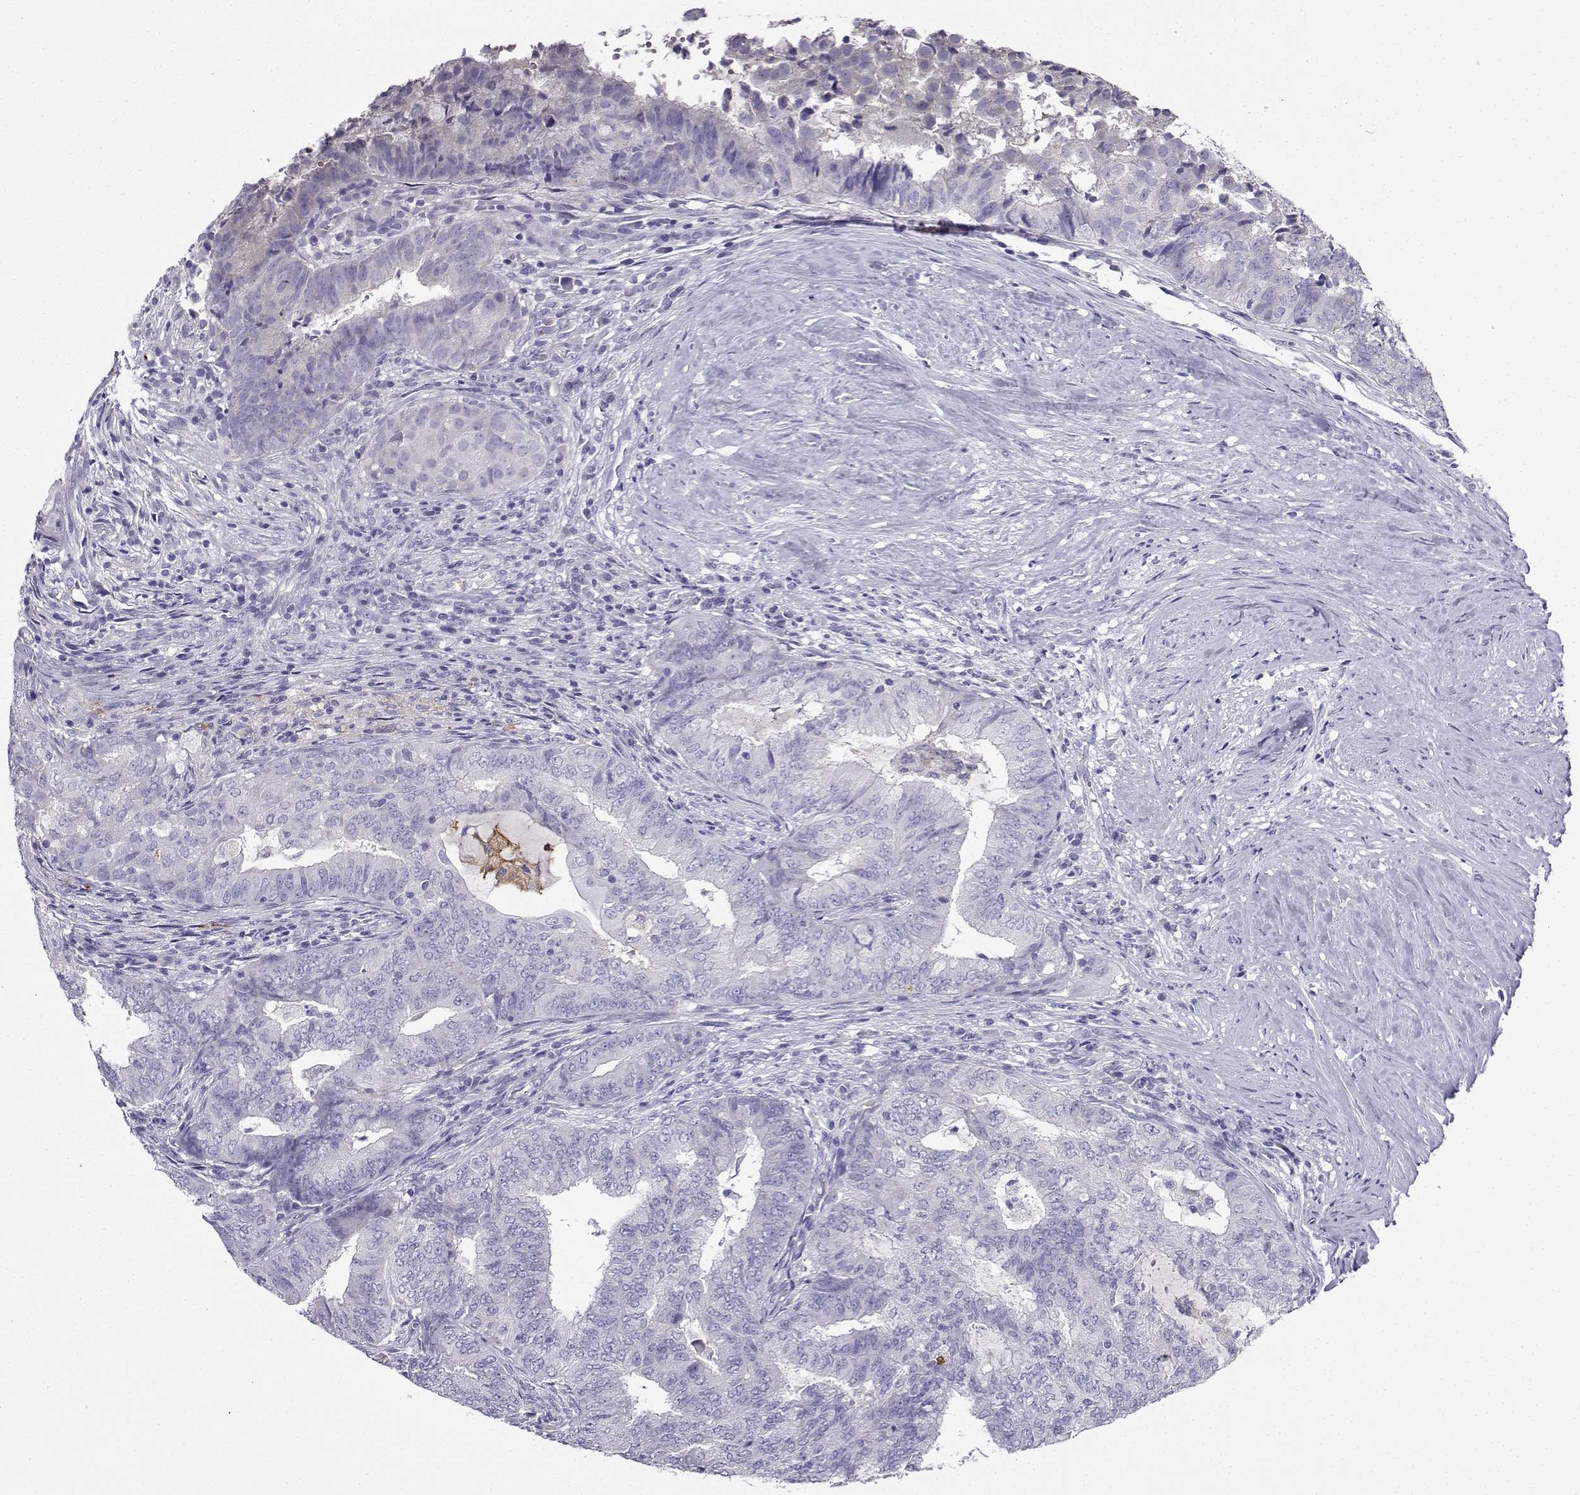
{"staining": {"intensity": "negative", "quantity": "none", "location": "none"}, "tissue": "endometrial cancer", "cell_type": "Tumor cells", "image_type": "cancer", "snomed": [{"axis": "morphology", "description": "Adenocarcinoma, NOS"}, {"axis": "topography", "description": "Endometrium"}], "caption": "A histopathology image of human adenocarcinoma (endometrial) is negative for staining in tumor cells.", "gene": "LINGO1", "patient": {"sex": "female", "age": 62}}